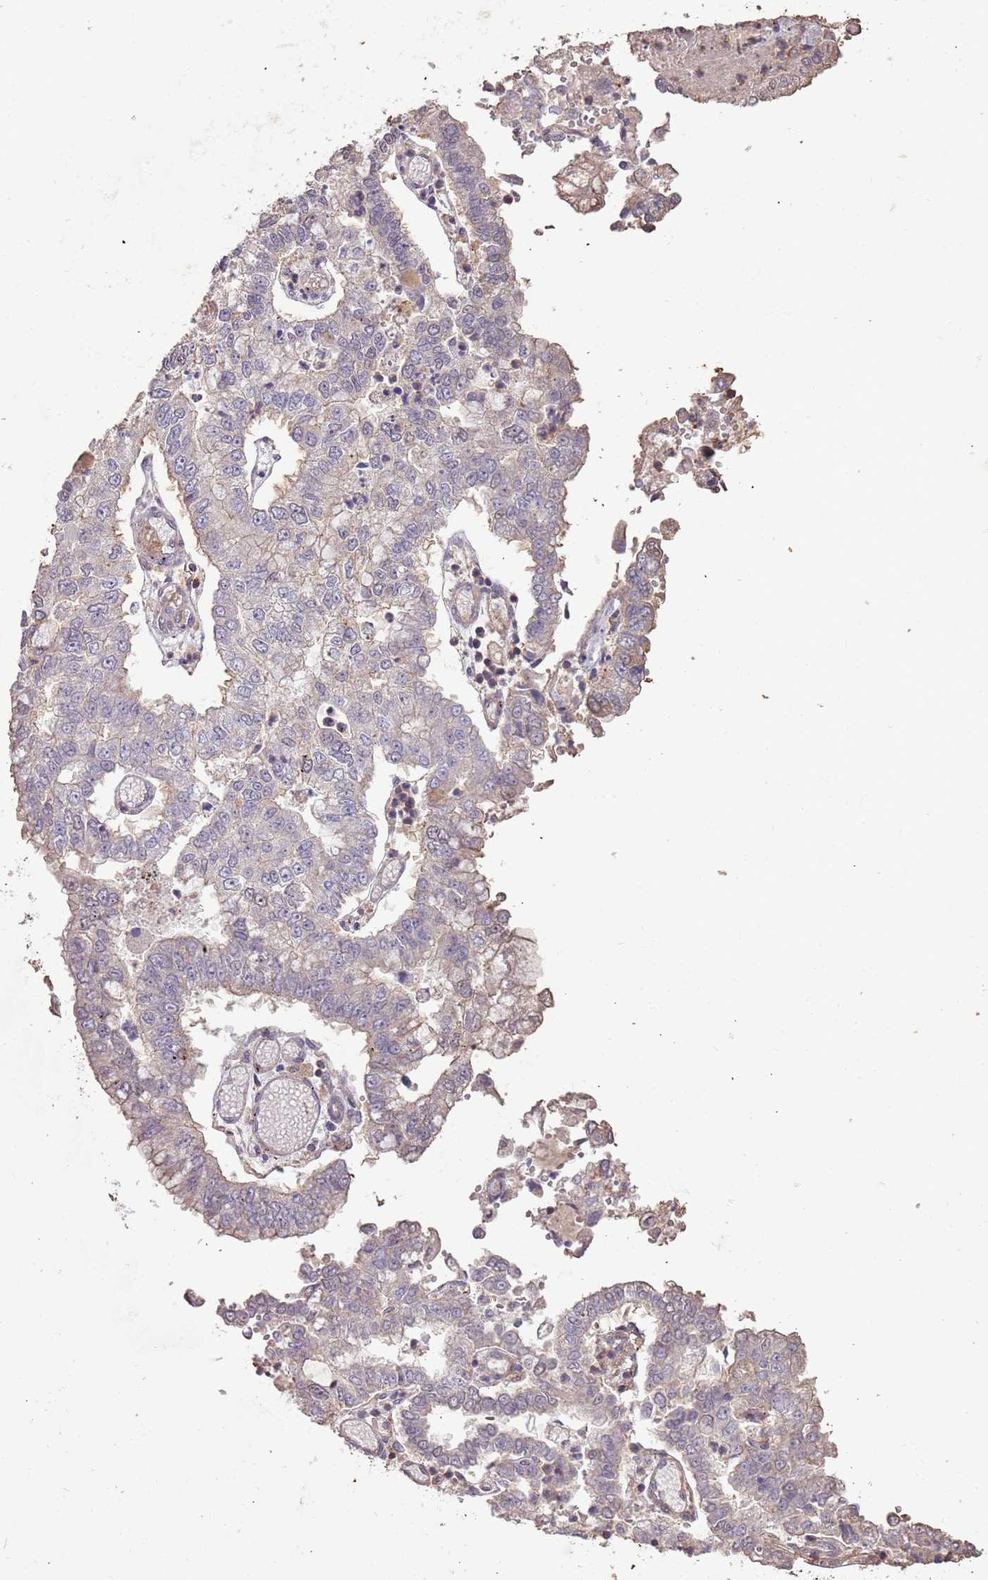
{"staining": {"intensity": "negative", "quantity": "none", "location": "none"}, "tissue": "stomach cancer", "cell_type": "Tumor cells", "image_type": "cancer", "snomed": [{"axis": "morphology", "description": "Adenocarcinoma, NOS"}, {"axis": "topography", "description": "Stomach"}], "caption": "Adenocarcinoma (stomach) was stained to show a protein in brown. There is no significant positivity in tumor cells.", "gene": "FECH", "patient": {"sex": "male", "age": 76}}